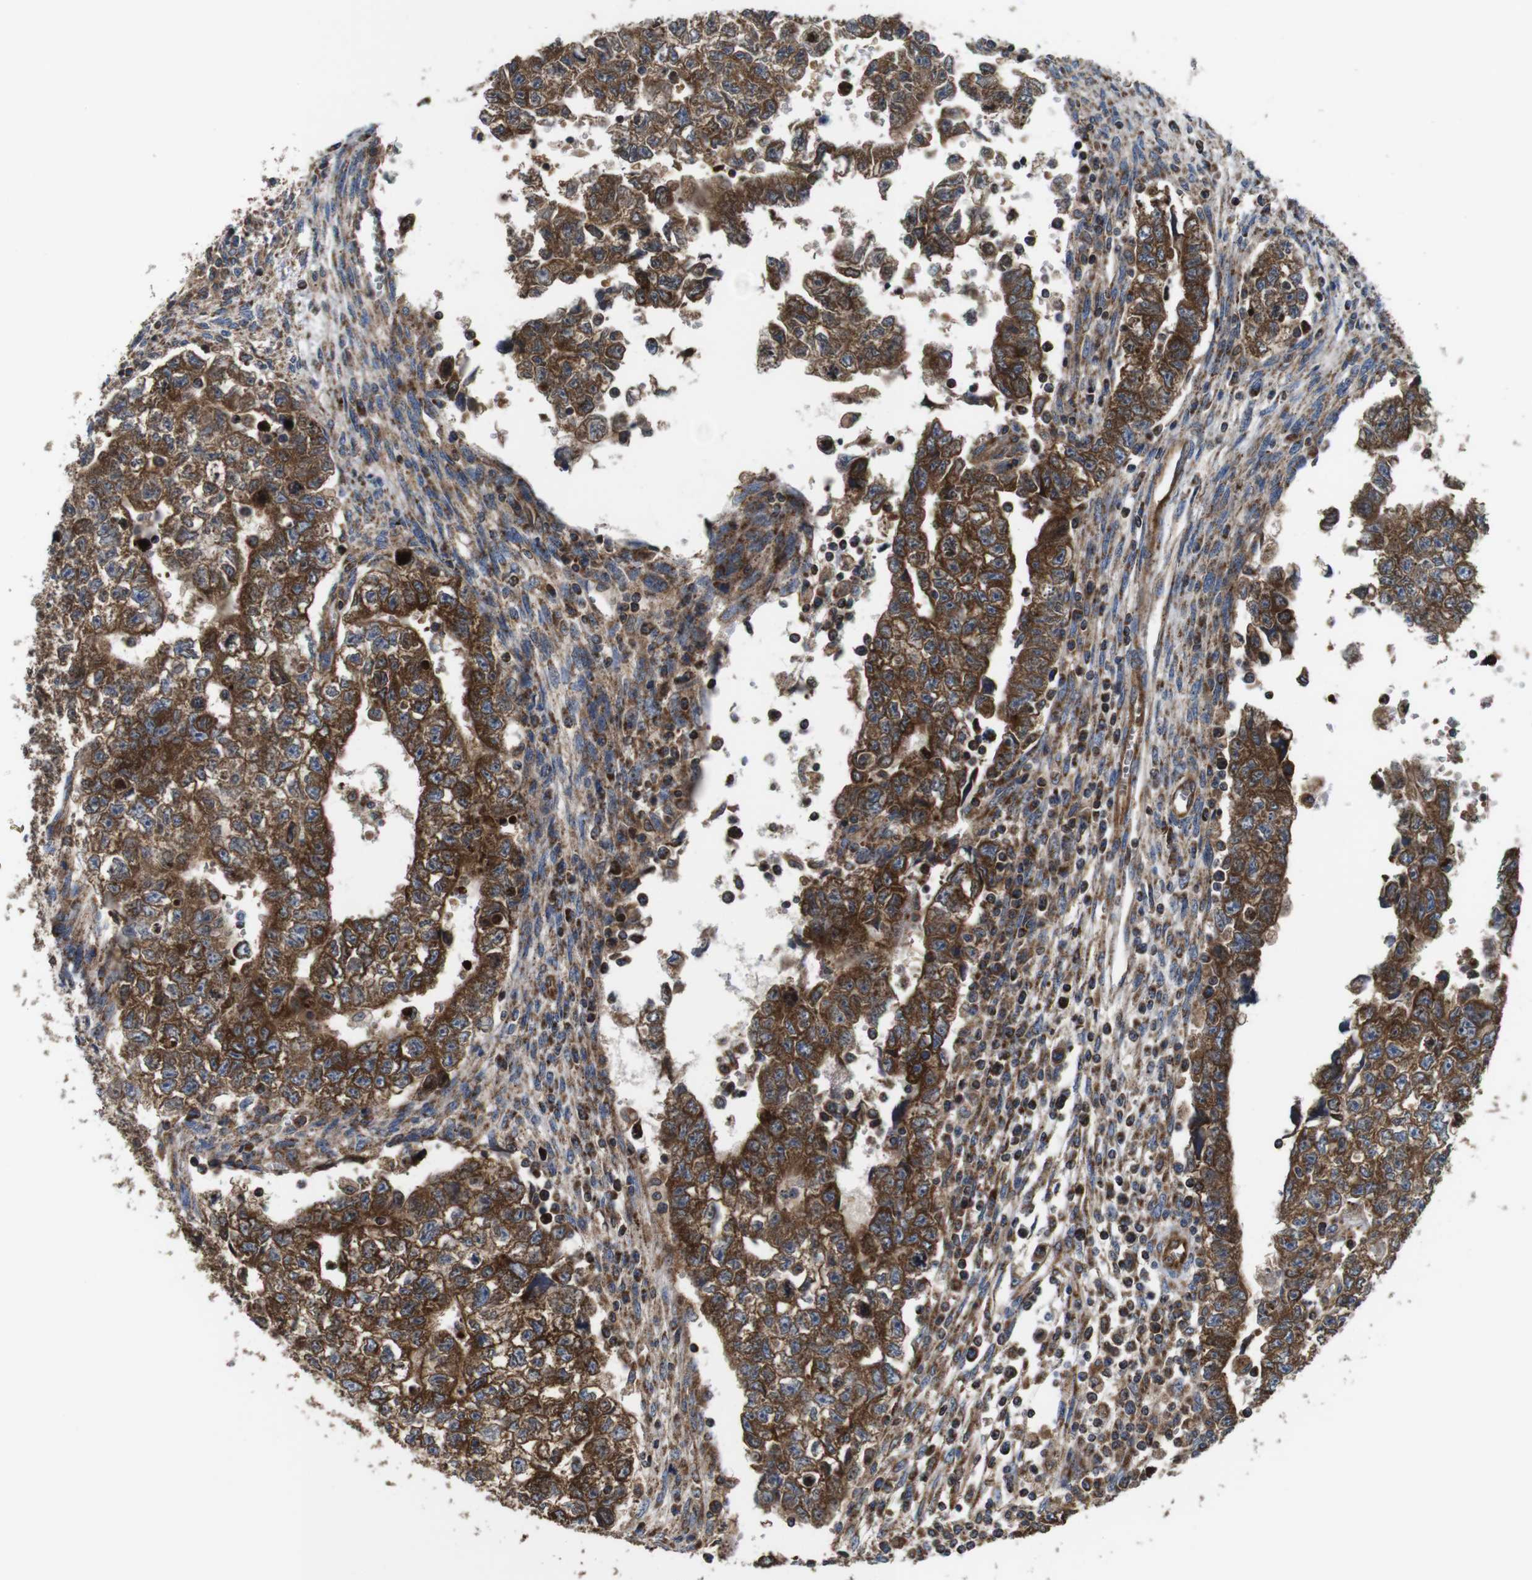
{"staining": {"intensity": "moderate", "quantity": ">75%", "location": "cytoplasmic/membranous"}, "tissue": "testis cancer", "cell_type": "Tumor cells", "image_type": "cancer", "snomed": [{"axis": "morphology", "description": "Seminoma, NOS"}, {"axis": "morphology", "description": "Carcinoma, Embryonal, NOS"}, {"axis": "topography", "description": "Testis"}], "caption": "An IHC photomicrograph of neoplastic tissue is shown. Protein staining in brown shows moderate cytoplasmic/membranous positivity in testis seminoma within tumor cells.", "gene": "HK1", "patient": {"sex": "male", "age": 38}}